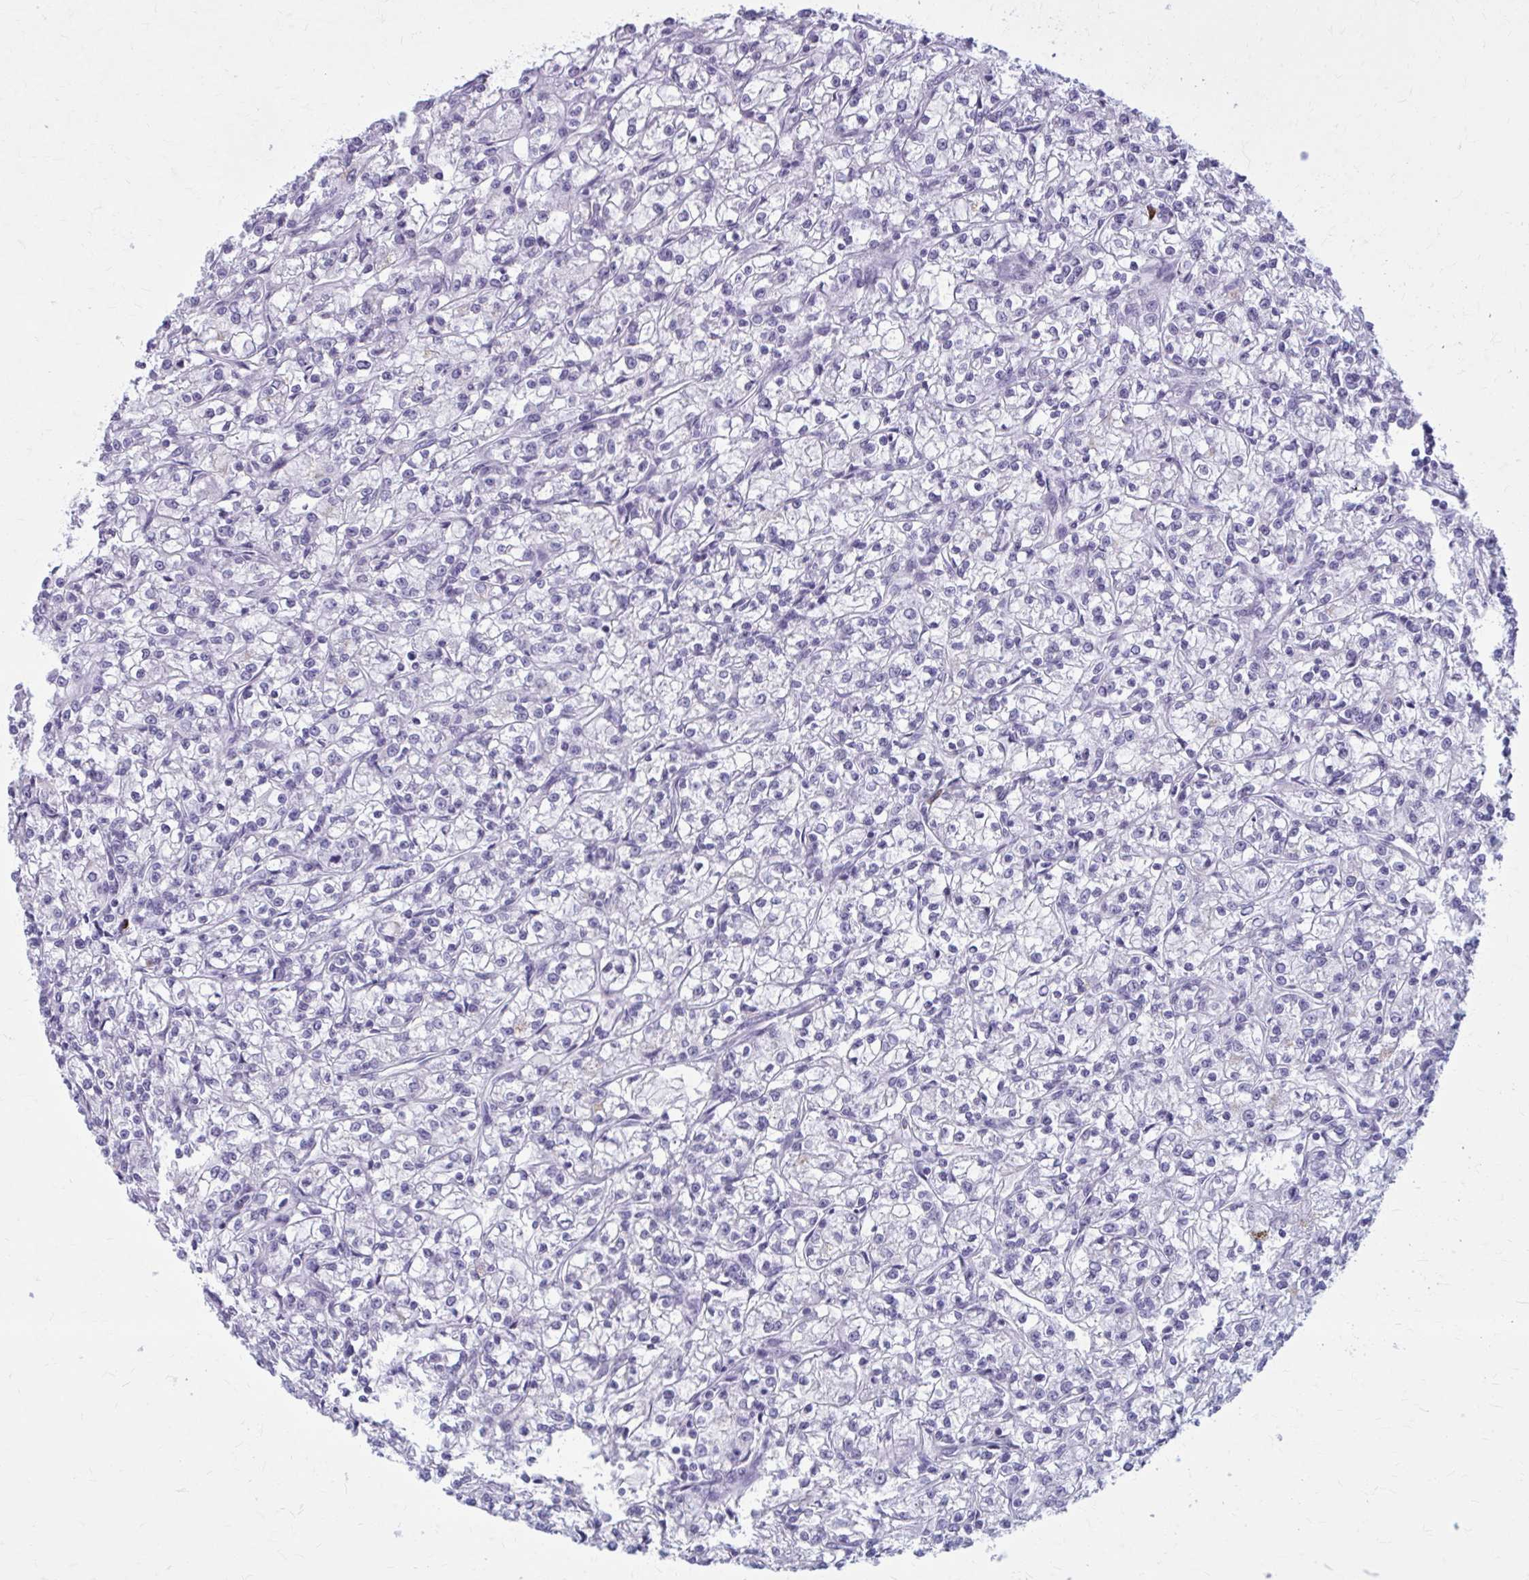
{"staining": {"intensity": "negative", "quantity": "none", "location": "none"}, "tissue": "renal cancer", "cell_type": "Tumor cells", "image_type": "cancer", "snomed": [{"axis": "morphology", "description": "Adenocarcinoma, NOS"}, {"axis": "topography", "description": "Kidney"}], "caption": "Tumor cells show no significant positivity in renal cancer (adenocarcinoma). Nuclei are stained in blue.", "gene": "ZDHHC7", "patient": {"sex": "female", "age": 59}}